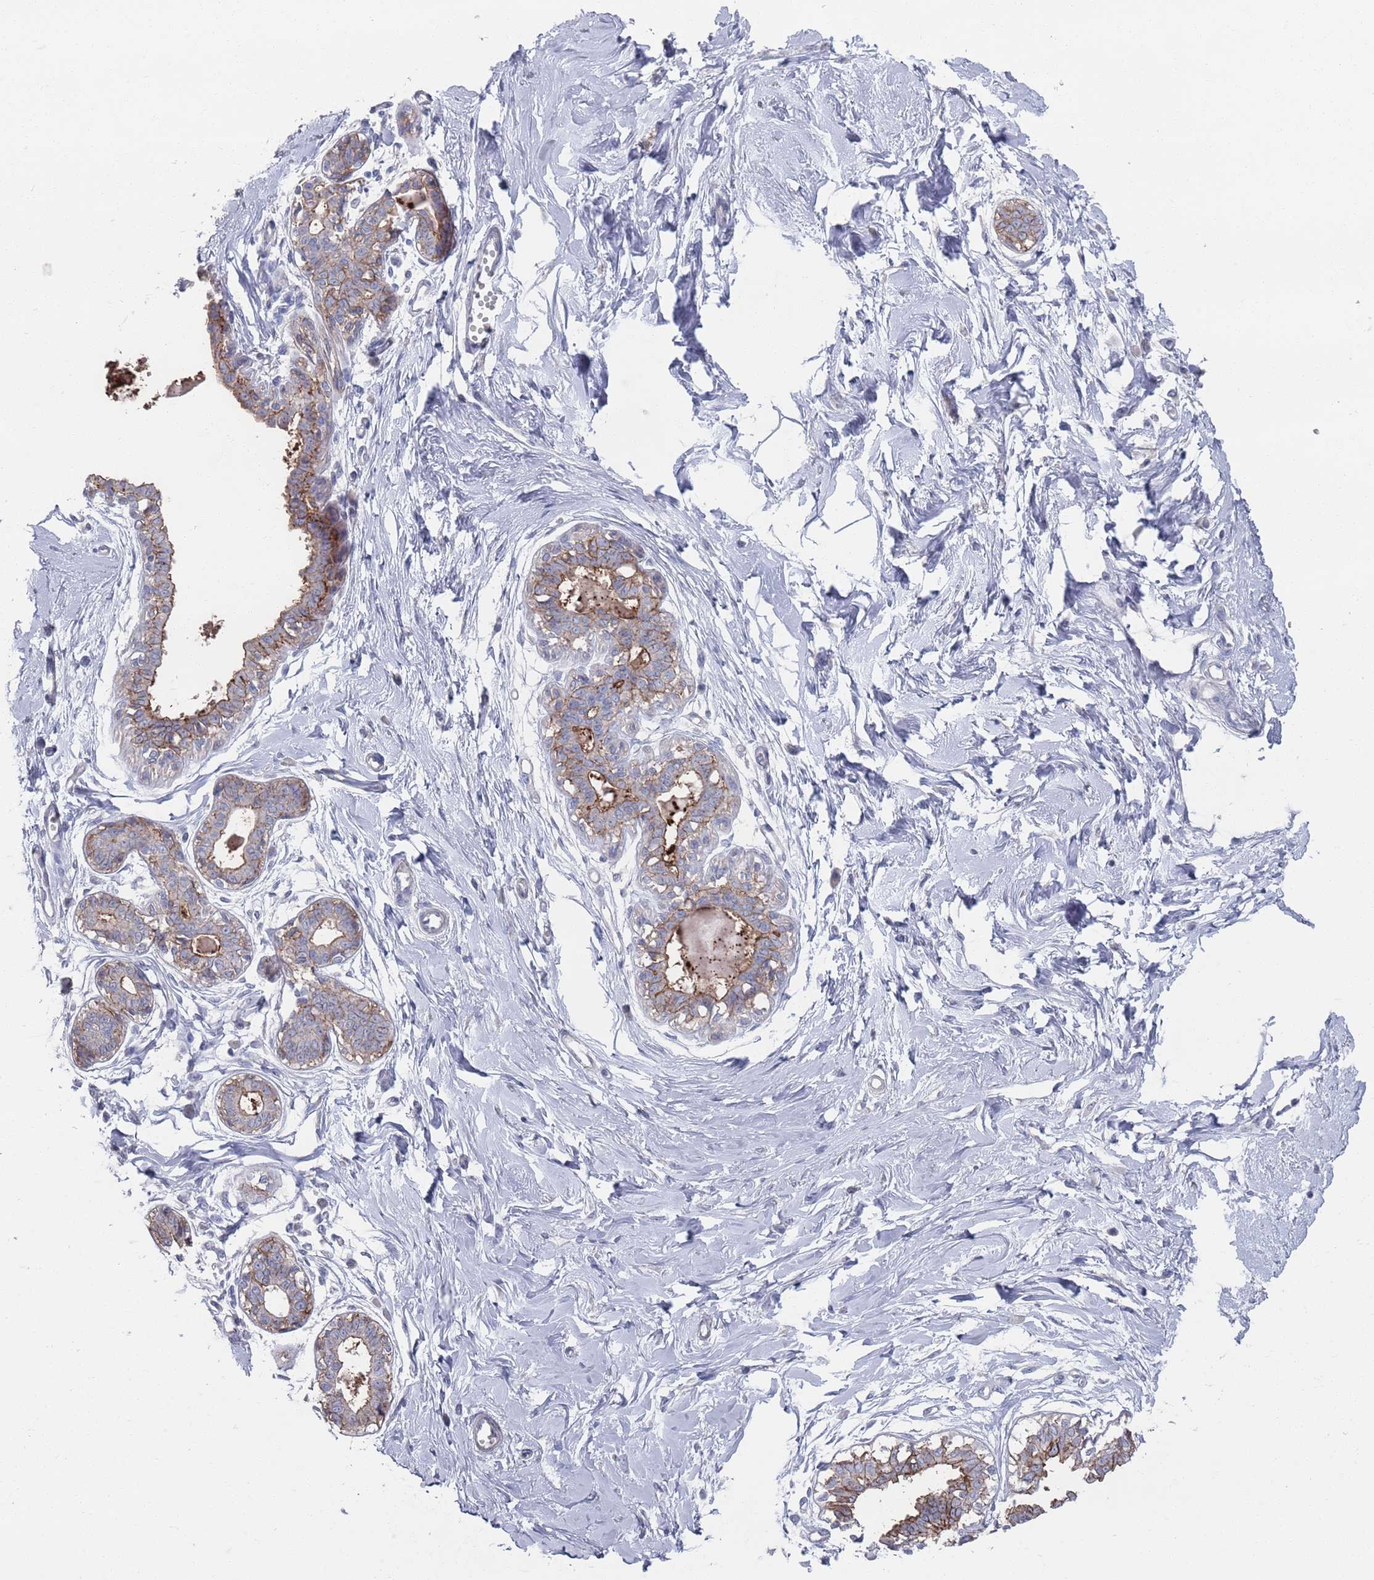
{"staining": {"intensity": "negative", "quantity": "none", "location": "none"}, "tissue": "breast", "cell_type": "Adipocytes", "image_type": "normal", "snomed": [{"axis": "morphology", "description": "Normal tissue, NOS"}, {"axis": "topography", "description": "Breast"}], "caption": "DAB immunohistochemical staining of benign breast demonstrates no significant positivity in adipocytes. (Stains: DAB immunohistochemistry with hematoxylin counter stain, Microscopy: brightfield microscopy at high magnification).", "gene": "PROM2", "patient": {"sex": "female", "age": 45}}